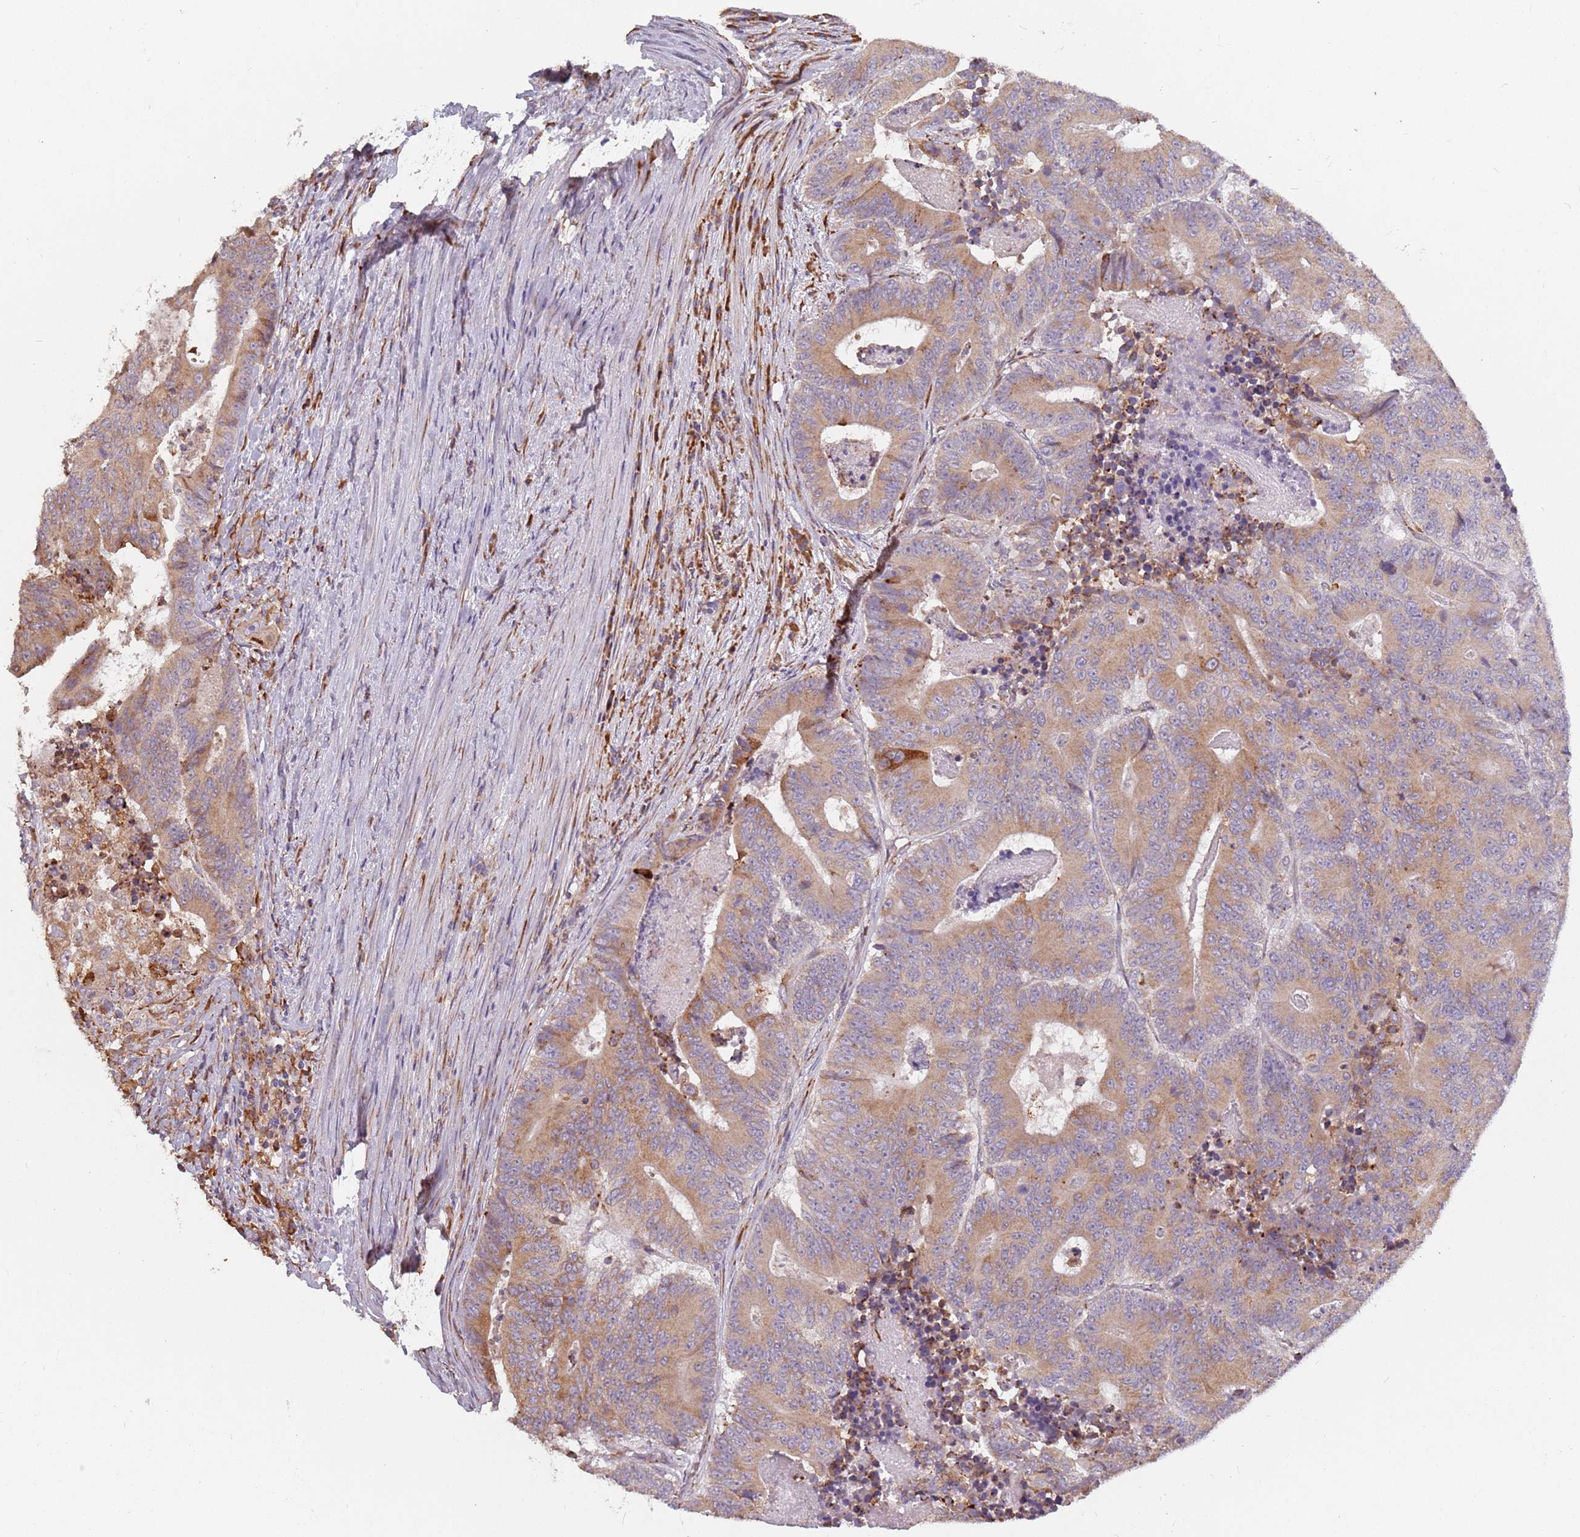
{"staining": {"intensity": "moderate", "quantity": "25%-75%", "location": "cytoplasmic/membranous"}, "tissue": "colorectal cancer", "cell_type": "Tumor cells", "image_type": "cancer", "snomed": [{"axis": "morphology", "description": "Adenocarcinoma, NOS"}, {"axis": "topography", "description": "Colon"}], "caption": "Moderate cytoplasmic/membranous positivity is seen in approximately 25%-75% of tumor cells in colorectal adenocarcinoma.", "gene": "RPS9", "patient": {"sex": "male", "age": 83}}